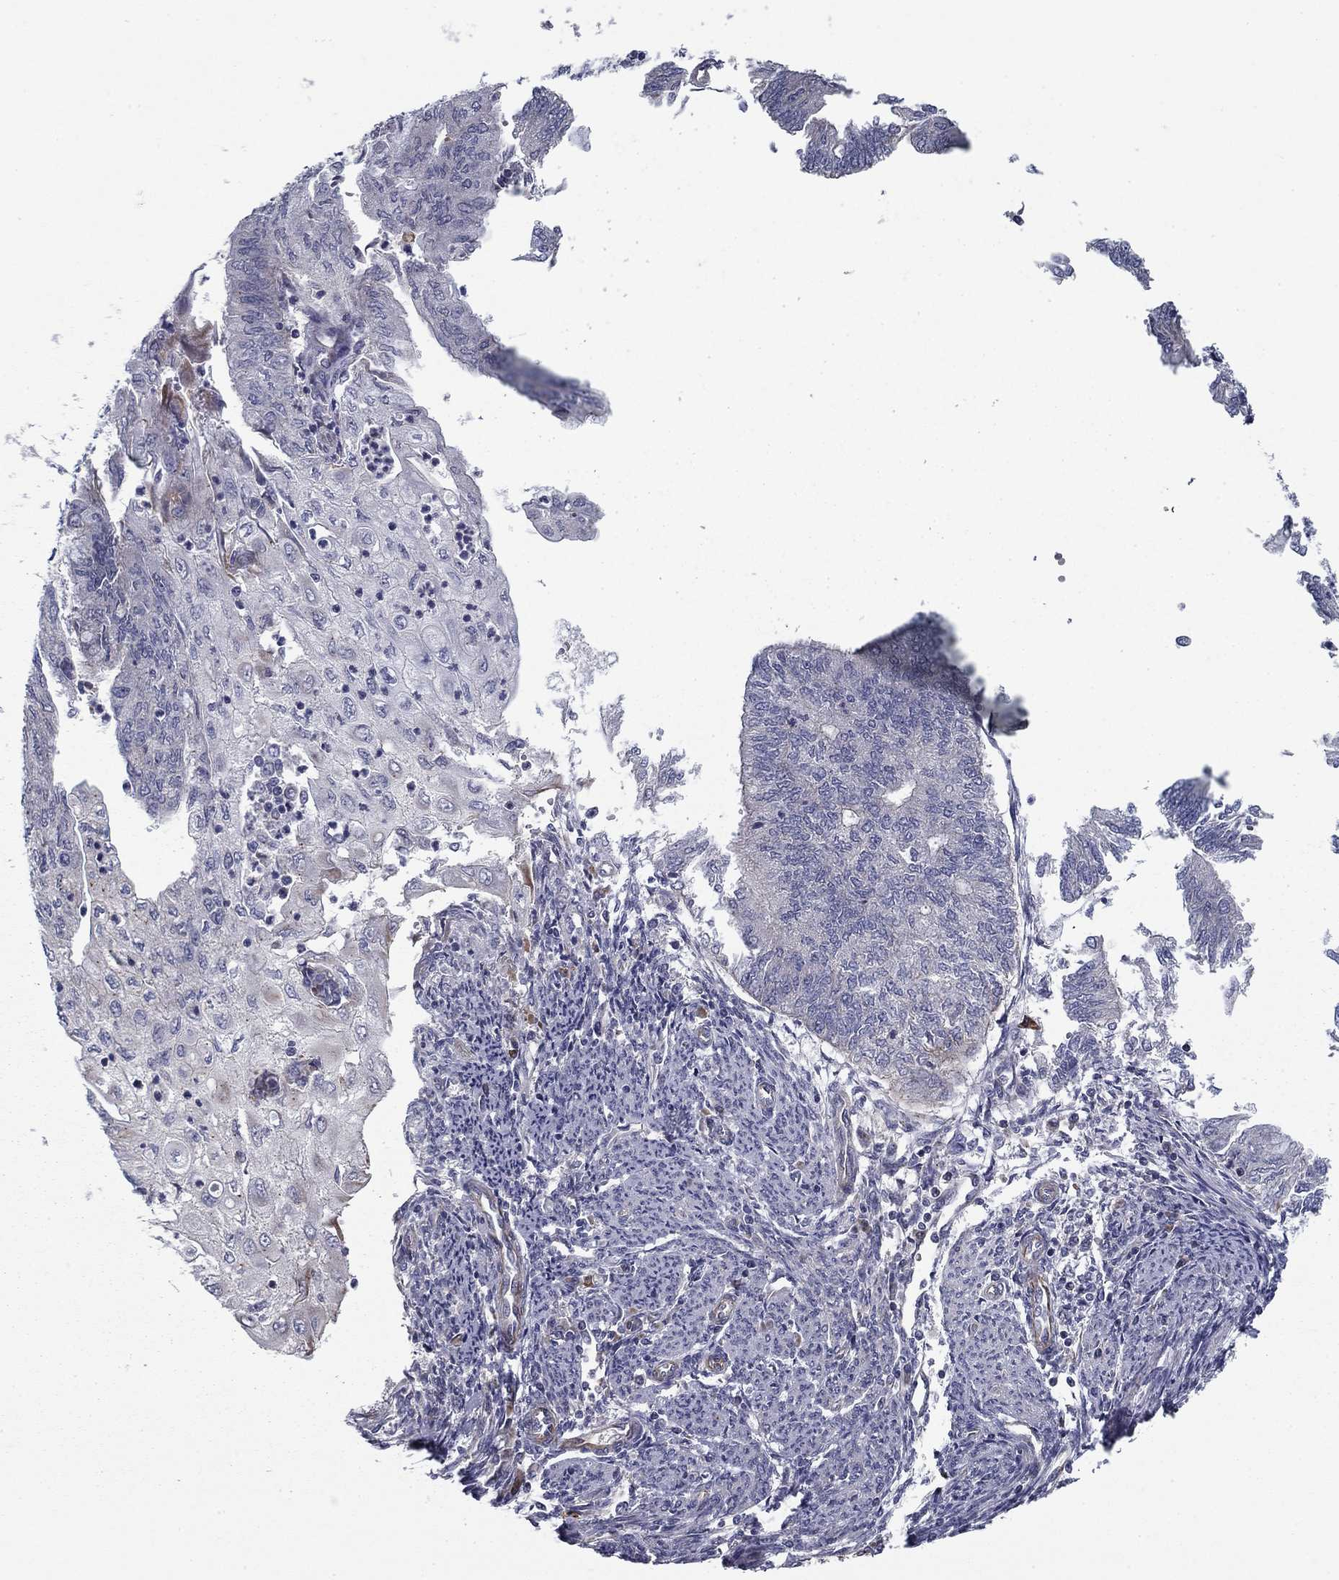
{"staining": {"intensity": "negative", "quantity": "none", "location": "none"}, "tissue": "endometrial cancer", "cell_type": "Tumor cells", "image_type": "cancer", "snomed": [{"axis": "morphology", "description": "Adenocarcinoma, NOS"}, {"axis": "topography", "description": "Endometrium"}], "caption": "This is an IHC micrograph of human endometrial cancer. There is no staining in tumor cells.", "gene": "CLSTN1", "patient": {"sex": "female", "age": 59}}